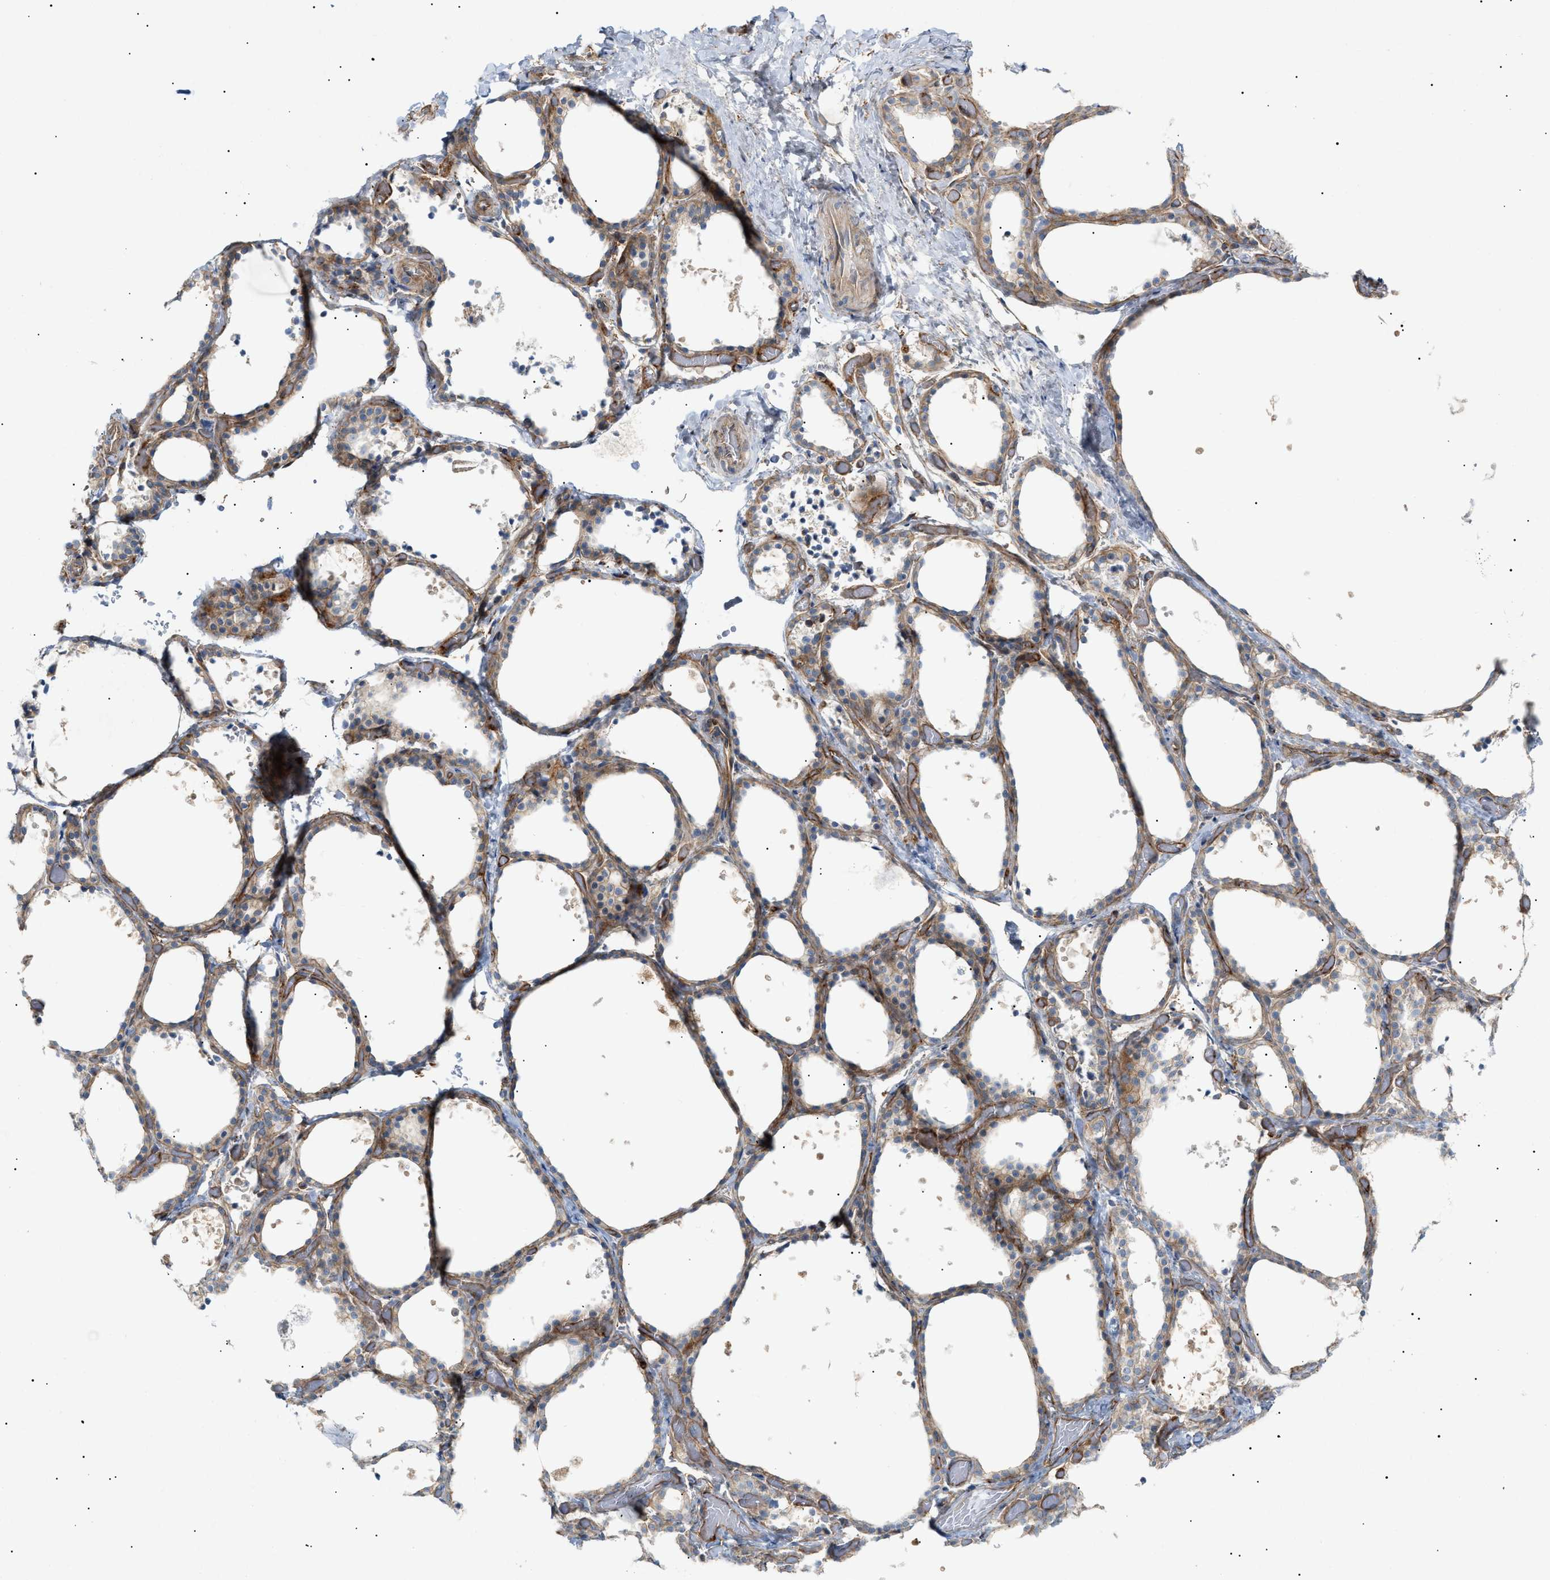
{"staining": {"intensity": "moderate", "quantity": "25%-75%", "location": "cytoplasmic/membranous"}, "tissue": "thyroid gland", "cell_type": "Glandular cells", "image_type": "normal", "snomed": [{"axis": "morphology", "description": "Normal tissue, NOS"}, {"axis": "topography", "description": "Thyroid gland"}], "caption": "Protein expression analysis of unremarkable thyroid gland displays moderate cytoplasmic/membranous staining in about 25%-75% of glandular cells. Immunohistochemistry (ihc) stains the protein of interest in brown and the nuclei are stained blue.", "gene": "ZFHX2", "patient": {"sex": "female", "age": 44}}